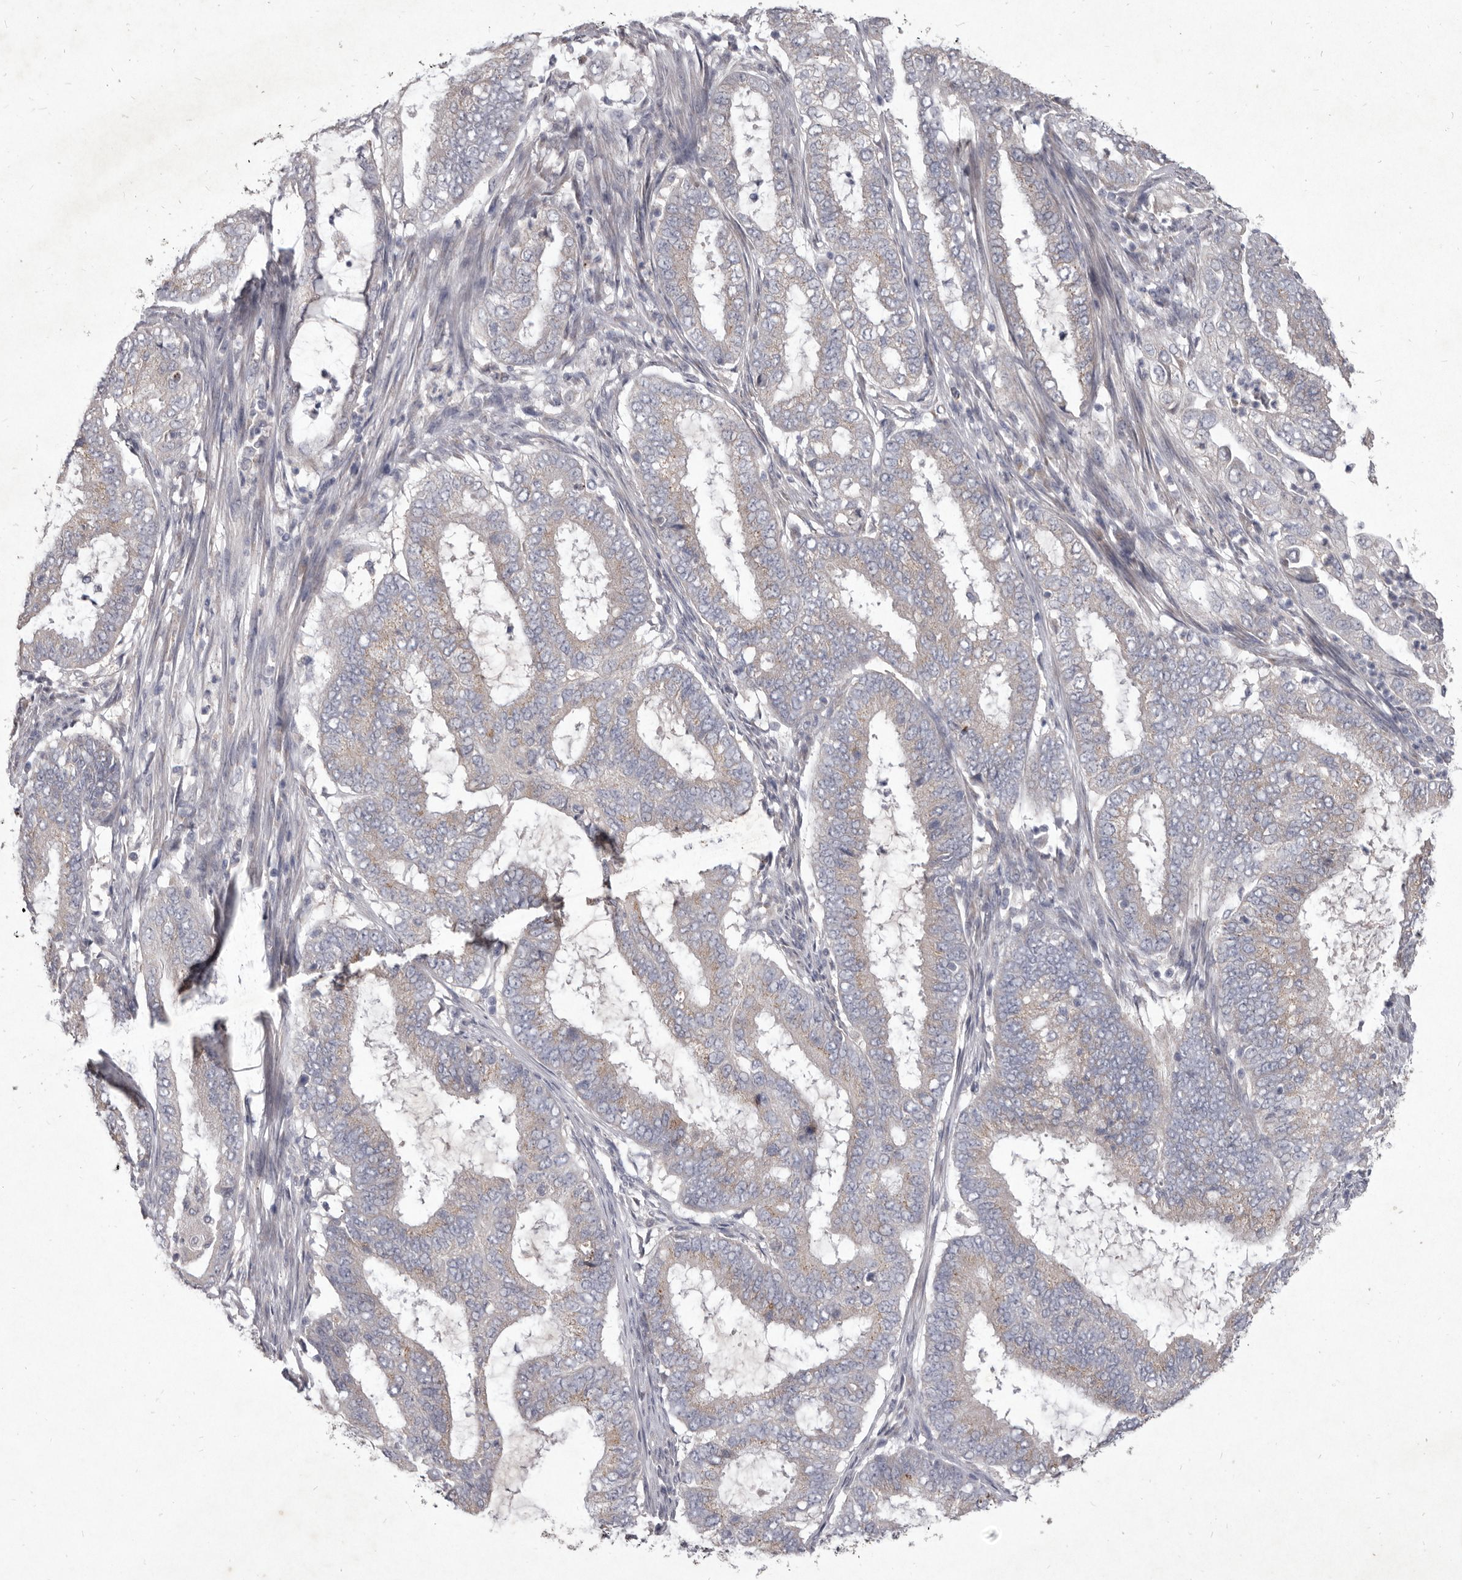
{"staining": {"intensity": "weak", "quantity": "<25%", "location": "cytoplasmic/membranous"}, "tissue": "endometrial cancer", "cell_type": "Tumor cells", "image_type": "cancer", "snomed": [{"axis": "morphology", "description": "Adenocarcinoma, NOS"}, {"axis": "topography", "description": "Endometrium"}], "caption": "Tumor cells are negative for brown protein staining in endometrial cancer (adenocarcinoma).", "gene": "P2RX6", "patient": {"sex": "female", "age": 51}}